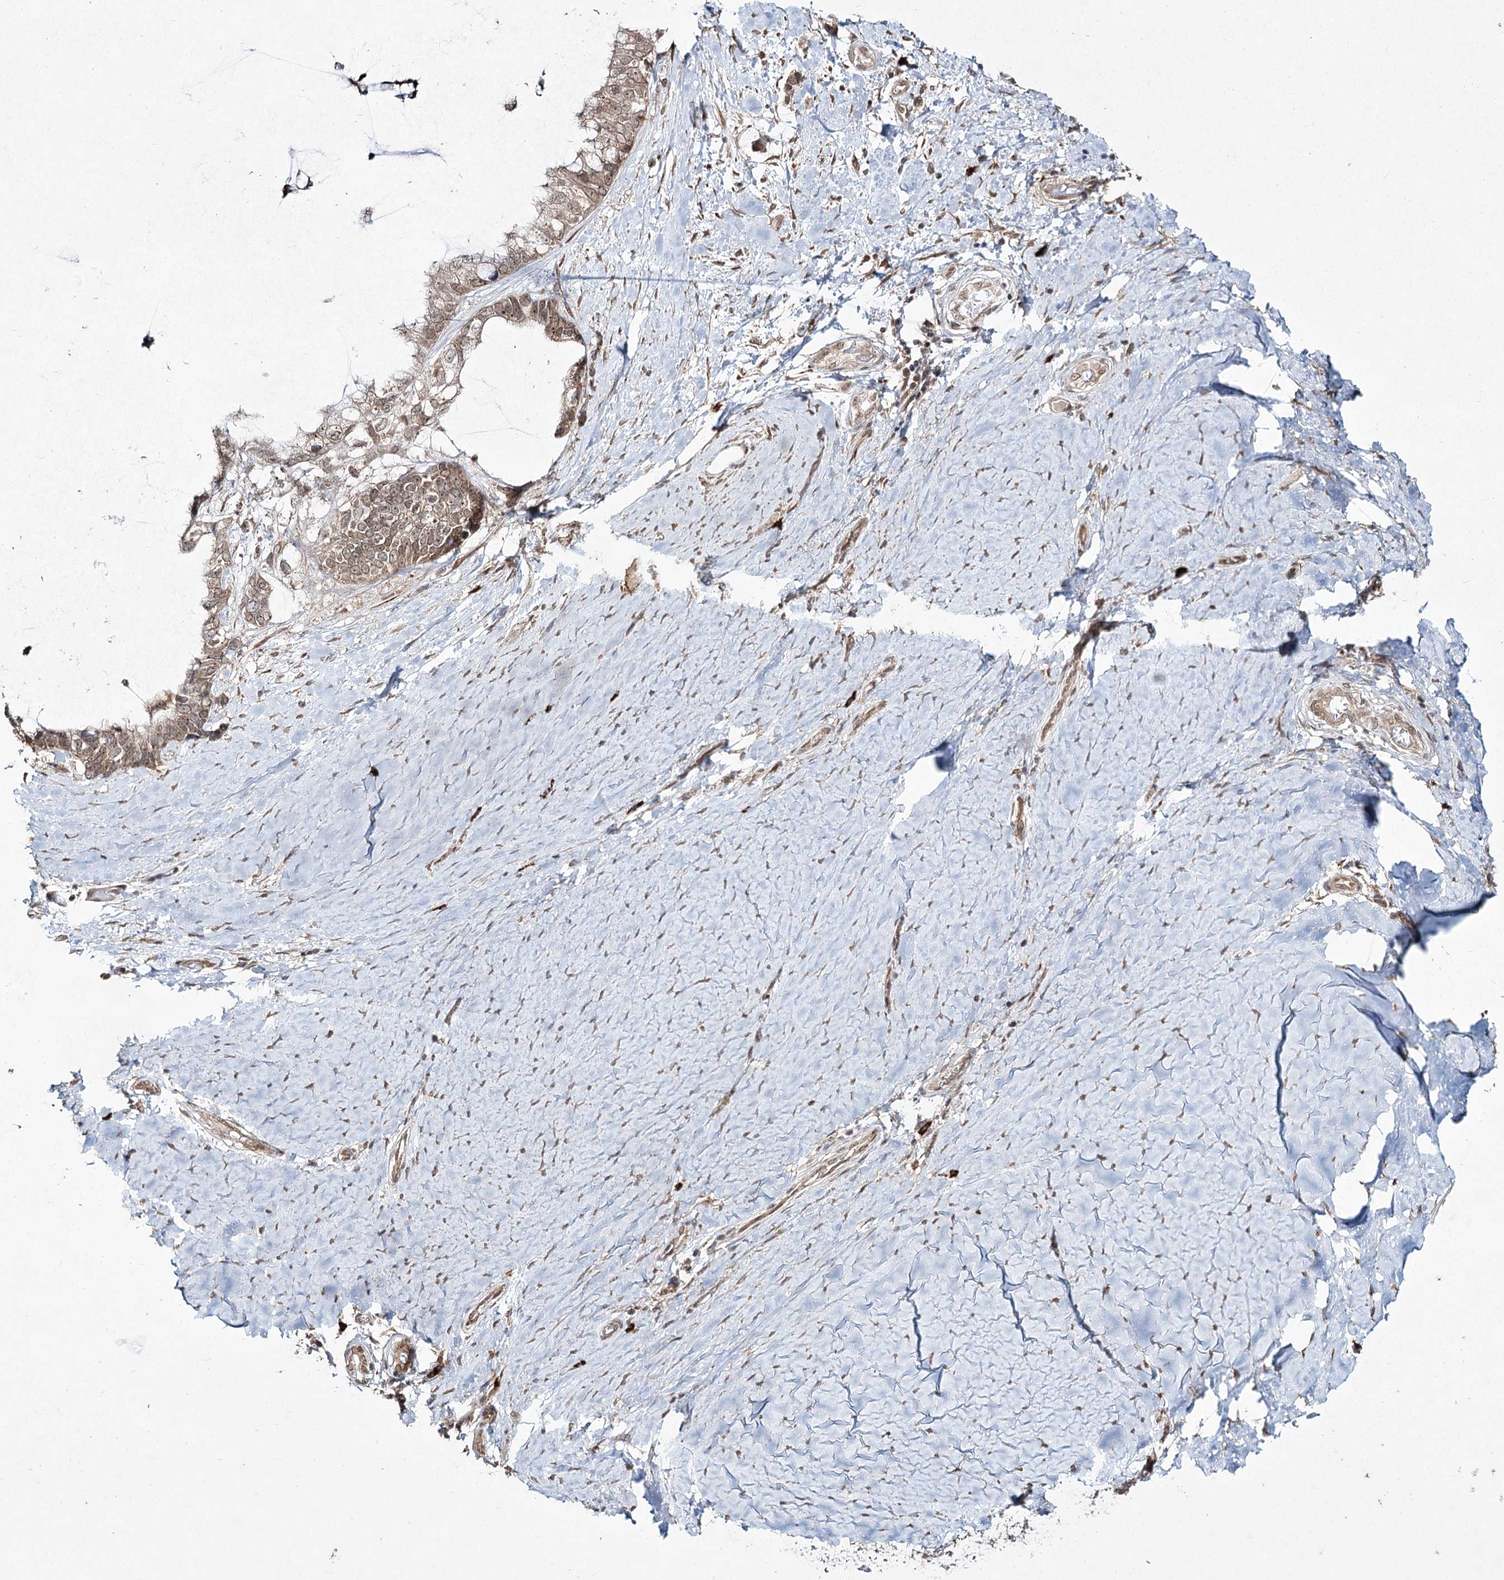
{"staining": {"intensity": "weak", "quantity": ">75%", "location": "cytoplasmic/membranous,nuclear"}, "tissue": "ovarian cancer", "cell_type": "Tumor cells", "image_type": "cancer", "snomed": [{"axis": "morphology", "description": "Cystadenocarcinoma, mucinous, NOS"}, {"axis": "topography", "description": "Ovary"}], "caption": "Ovarian cancer stained for a protein (brown) shows weak cytoplasmic/membranous and nuclear positive positivity in approximately >75% of tumor cells.", "gene": "TRNT1", "patient": {"sex": "female", "age": 39}}